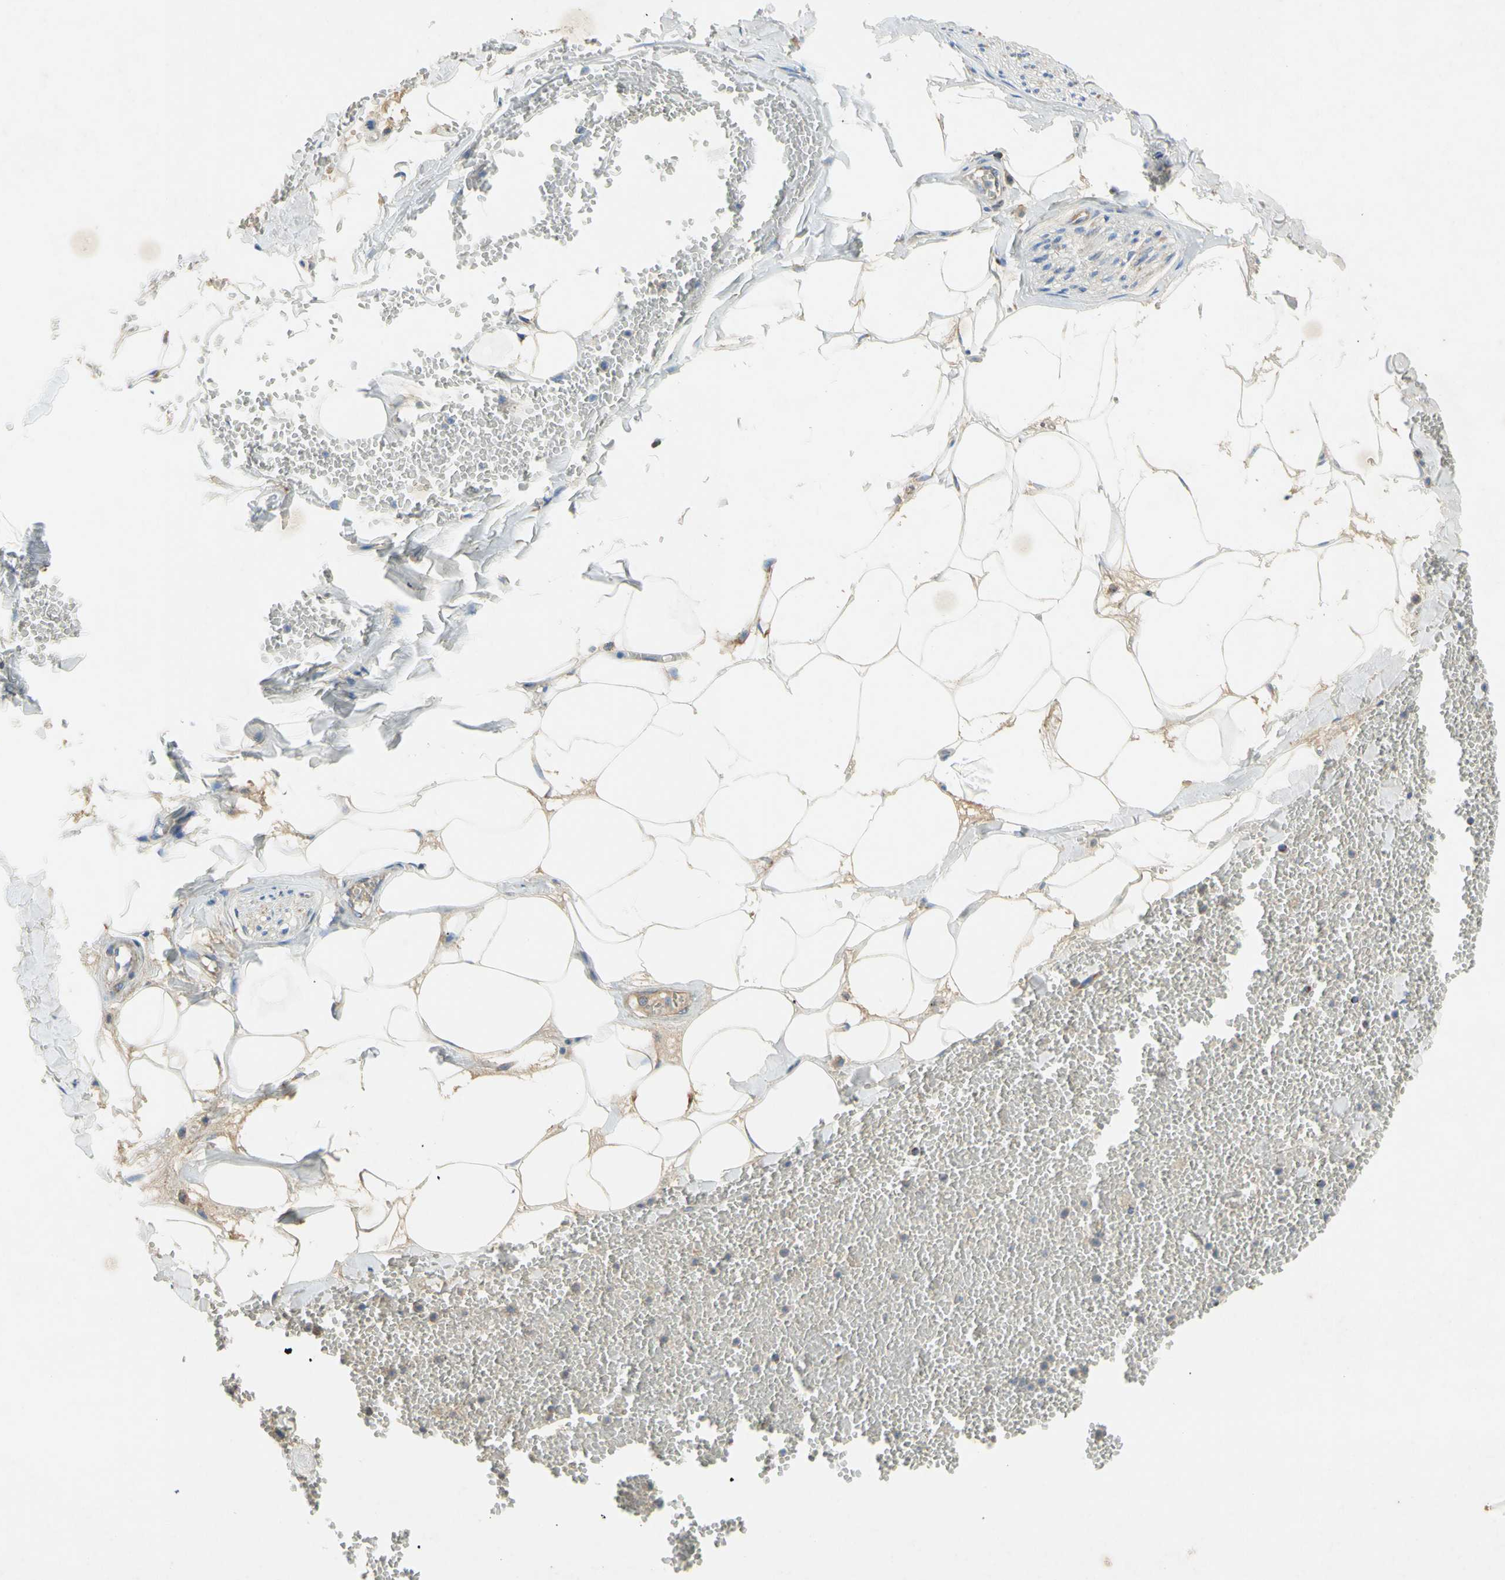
{"staining": {"intensity": "negative", "quantity": "none", "location": "none"}, "tissue": "adipose tissue", "cell_type": "Adipocytes", "image_type": "normal", "snomed": [{"axis": "morphology", "description": "Normal tissue, NOS"}, {"axis": "topography", "description": "Adipose tissue"}, {"axis": "topography", "description": "Peripheral nerve tissue"}], "caption": "The histopathology image exhibits no staining of adipocytes in benign adipose tissue.", "gene": "SDHB", "patient": {"sex": "male", "age": 52}}